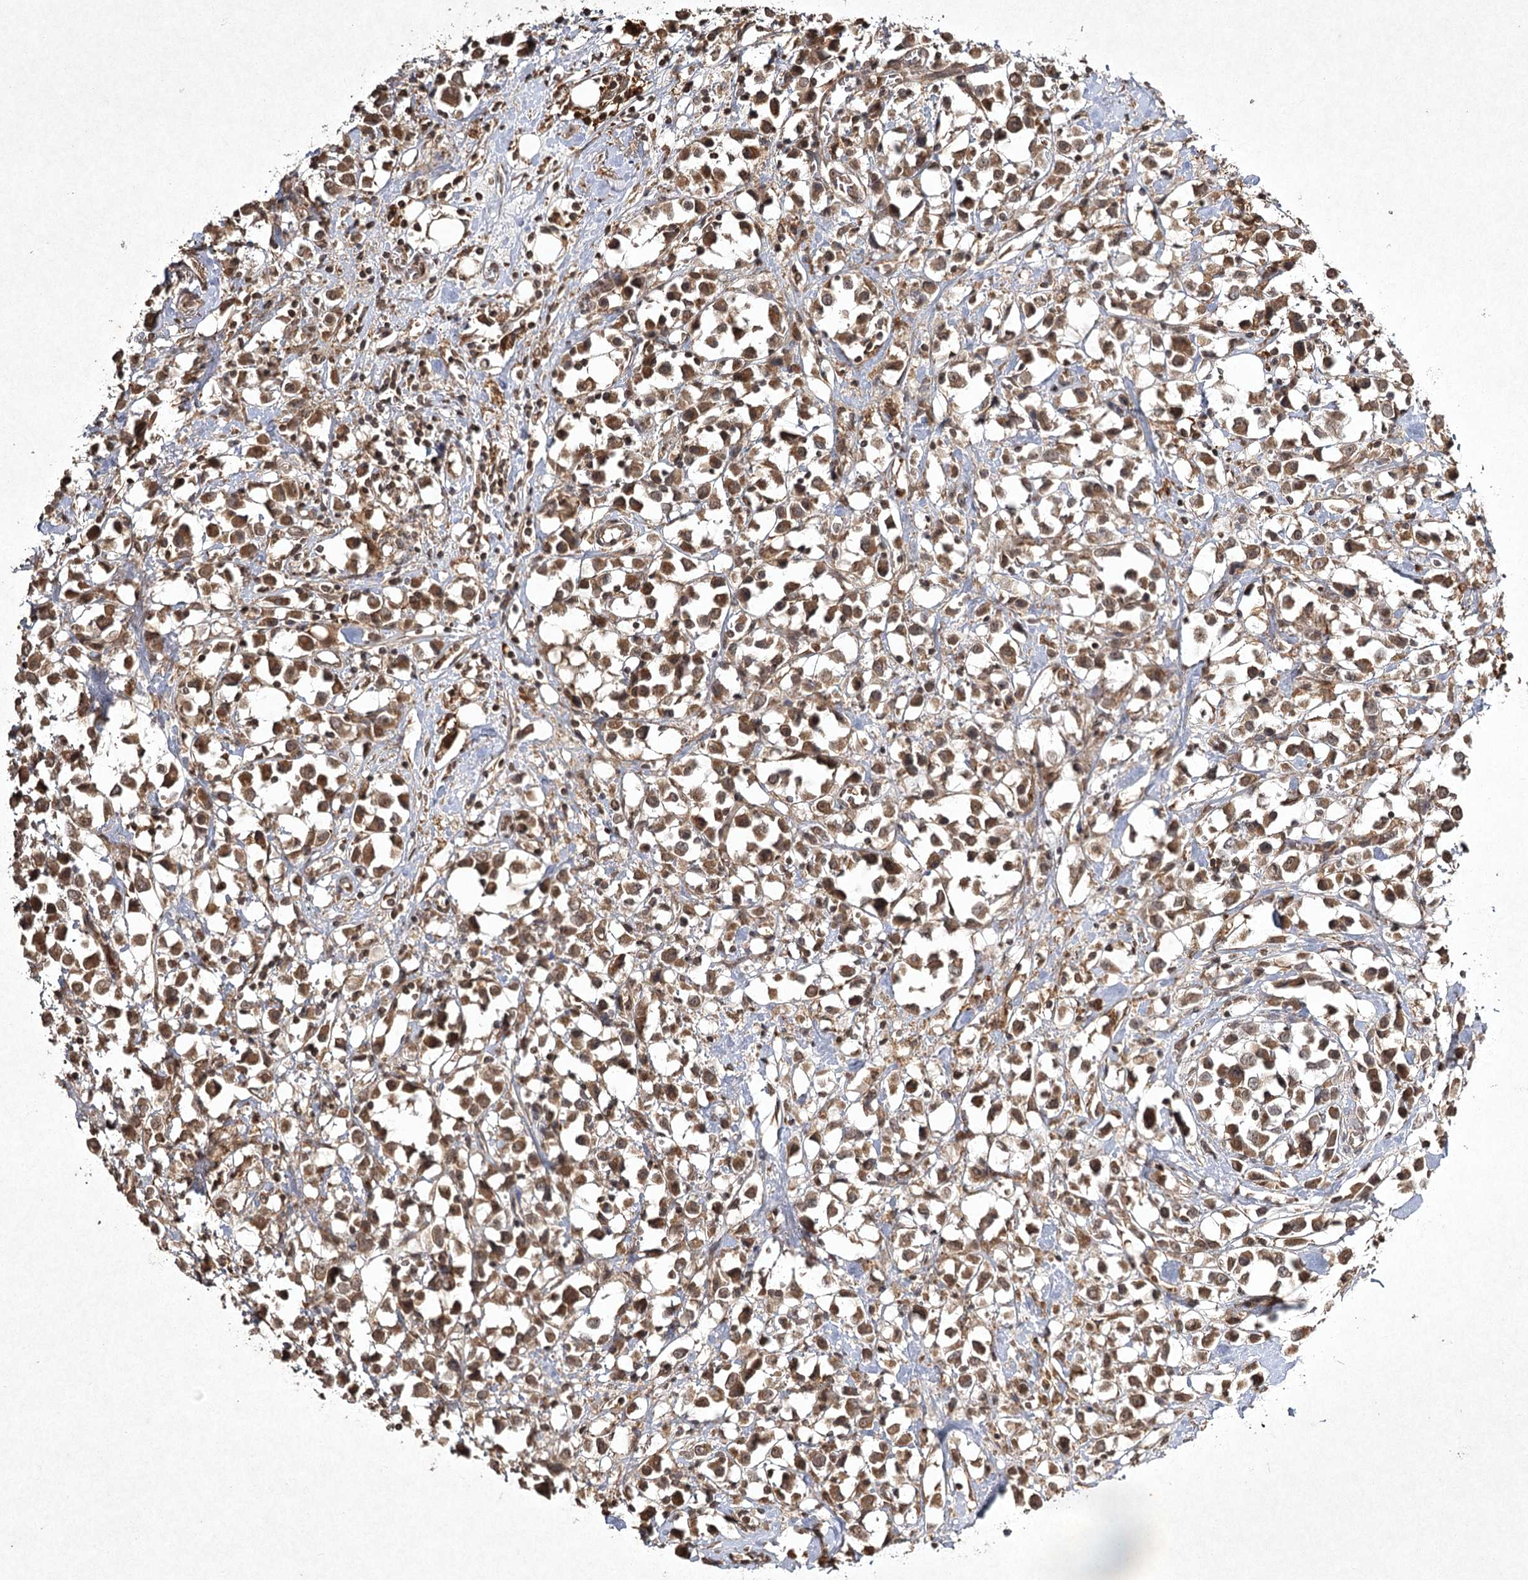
{"staining": {"intensity": "moderate", "quantity": ">75%", "location": "cytoplasmic/membranous"}, "tissue": "breast cancer", "cell_type": "Tumor cells", "image_type": "cancer", "snomed": [{"axis": "morphology", "description": "Duct carcinoma"}, {"axis": "topography", "description": "Breast"}], "caption": "Protein analysis of breast cancer (infiltrating ductal carcinoma) tissue exhibits moderate cytoplasmic/membranous staining in about >75% of tumor cells.", "gene": "CYP2B6", "patient": {"sex": "female", "age": 61}}